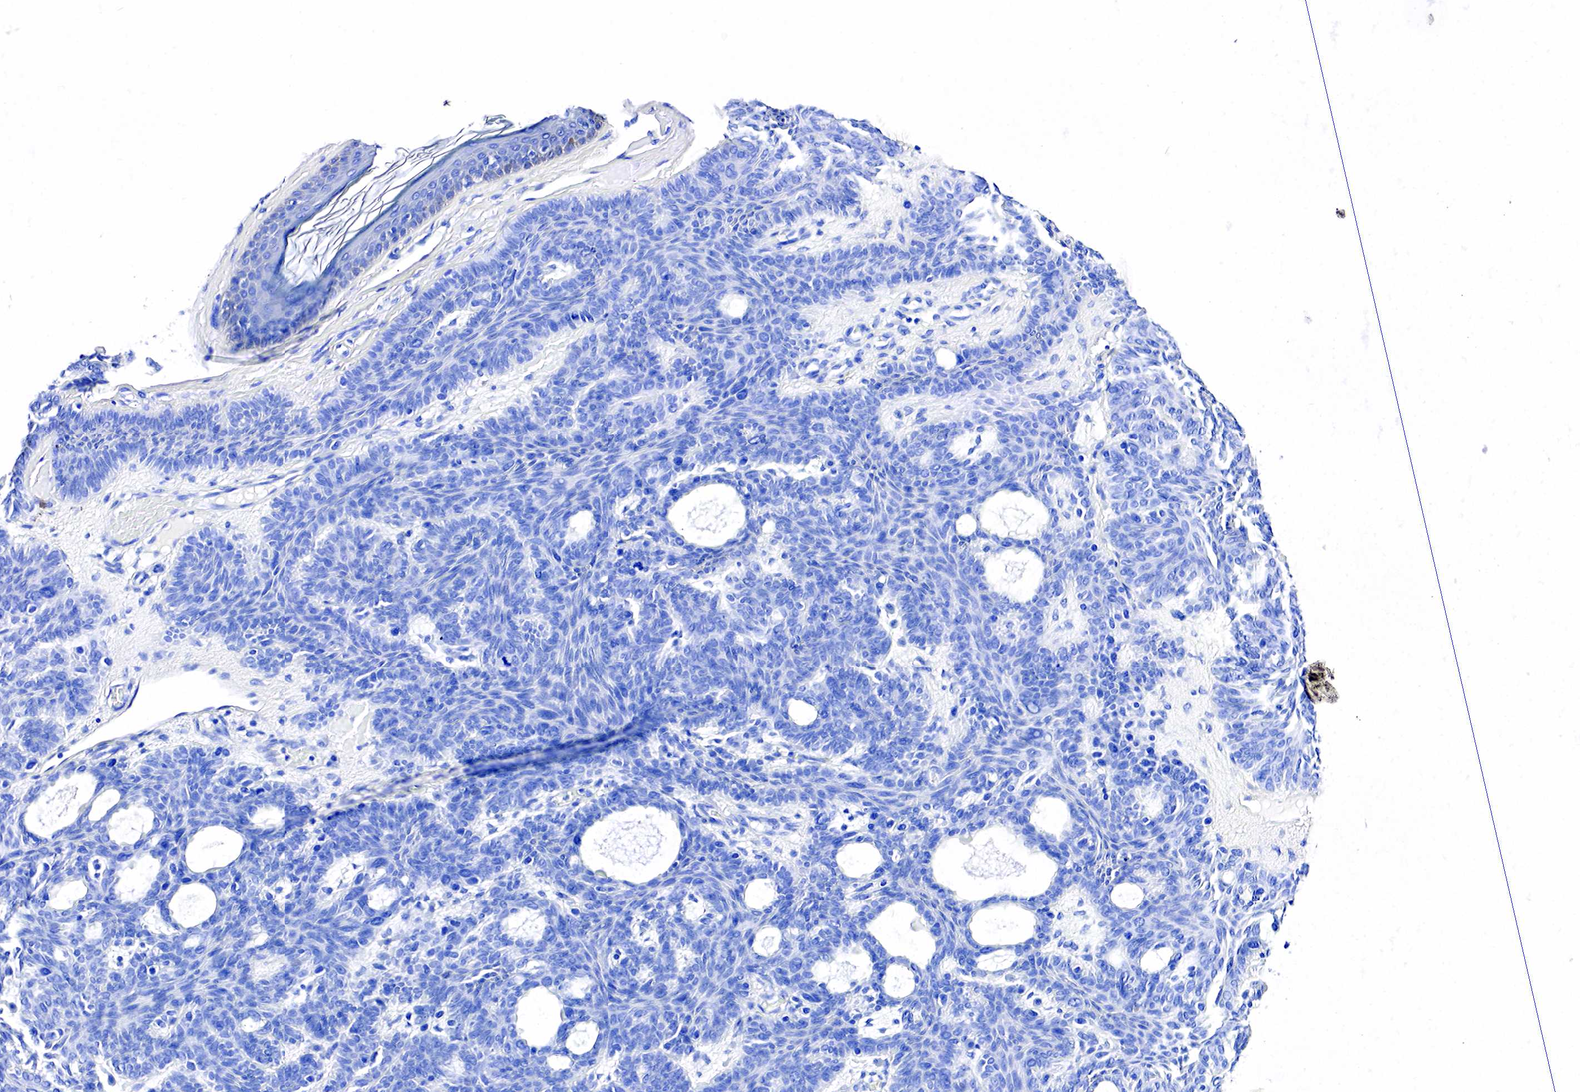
{"staining": {"intensity": "negative", "quantity": "none", "location": "none"}, "tissue": "skin cancer", "cell_type": "Tumor cells", "image_type": "cancer", "snomed": [{"axis": "morphology", "description": "Basal cell carcinoma"}, {"axis": "topography", "description": "Skin"}], "caption": "Tumor cells show no significant protein staining in basal cell carcinoma (skin).", "gene": "ACP3", "patient": {"sex": "male", "age": 44}}